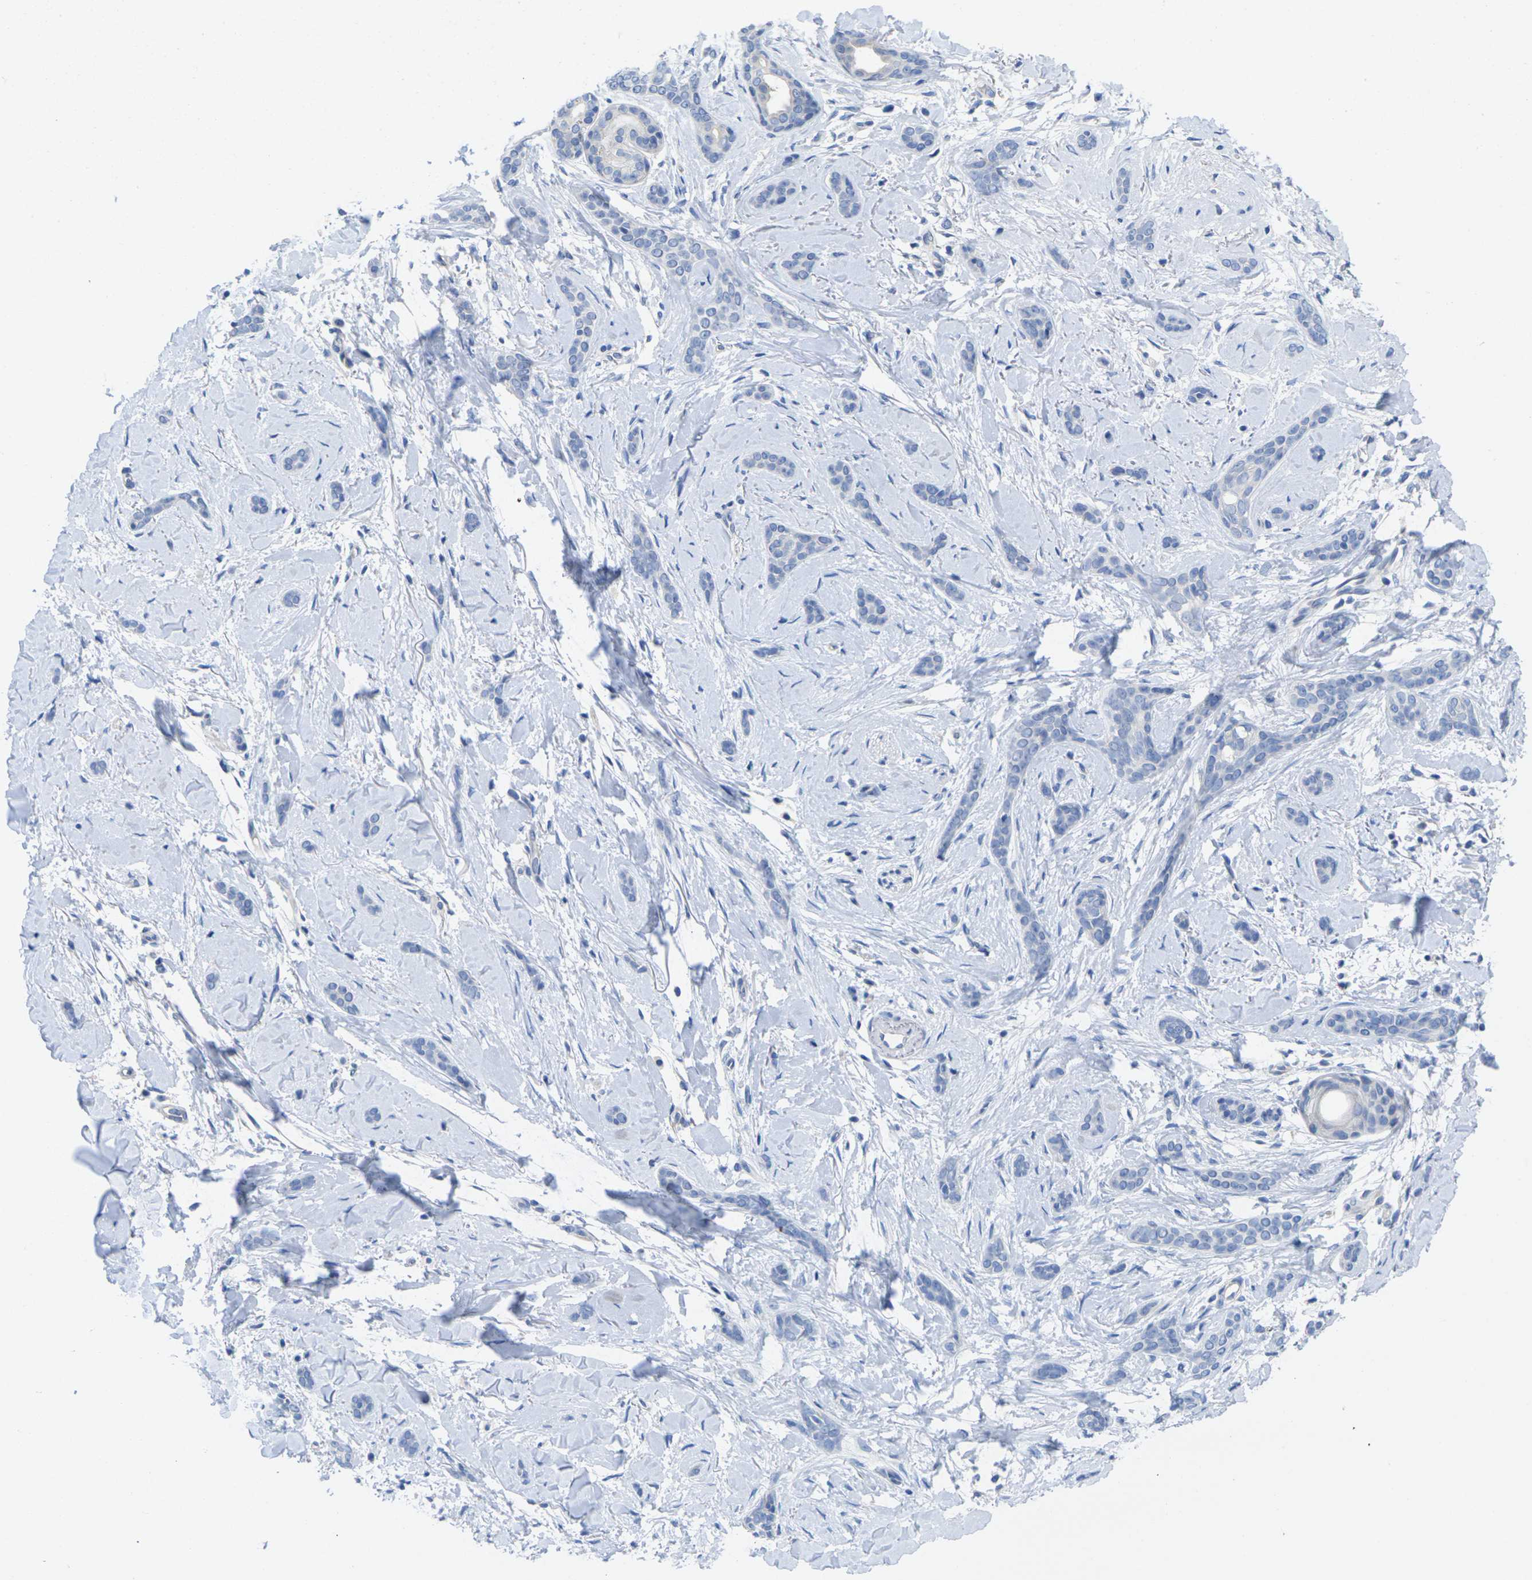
{"staining": {"intensity": "negative", "quantity": "none", "location": "none"}, "tissue": "skin cancer", "cell_type": "Tumor cells", "image_type": "cancer", "snomed": [{"axis": "morphology", "description": "Basal cell carcinoma"}, {"axis": "morphology", "description": "Adnexal tumor, benign"}, {"axis": "topography", "description": "Skin"}], "caption": "The immunohistochemistry histopathology image has no significant positivity in tumor cells of benign adnexal tumor (skin) tissue. (Immunohistochemistry, brightfield microscopy, high magnification).", "gene": "TNNI3", "patient": {"sex": "female", "age": 42}}